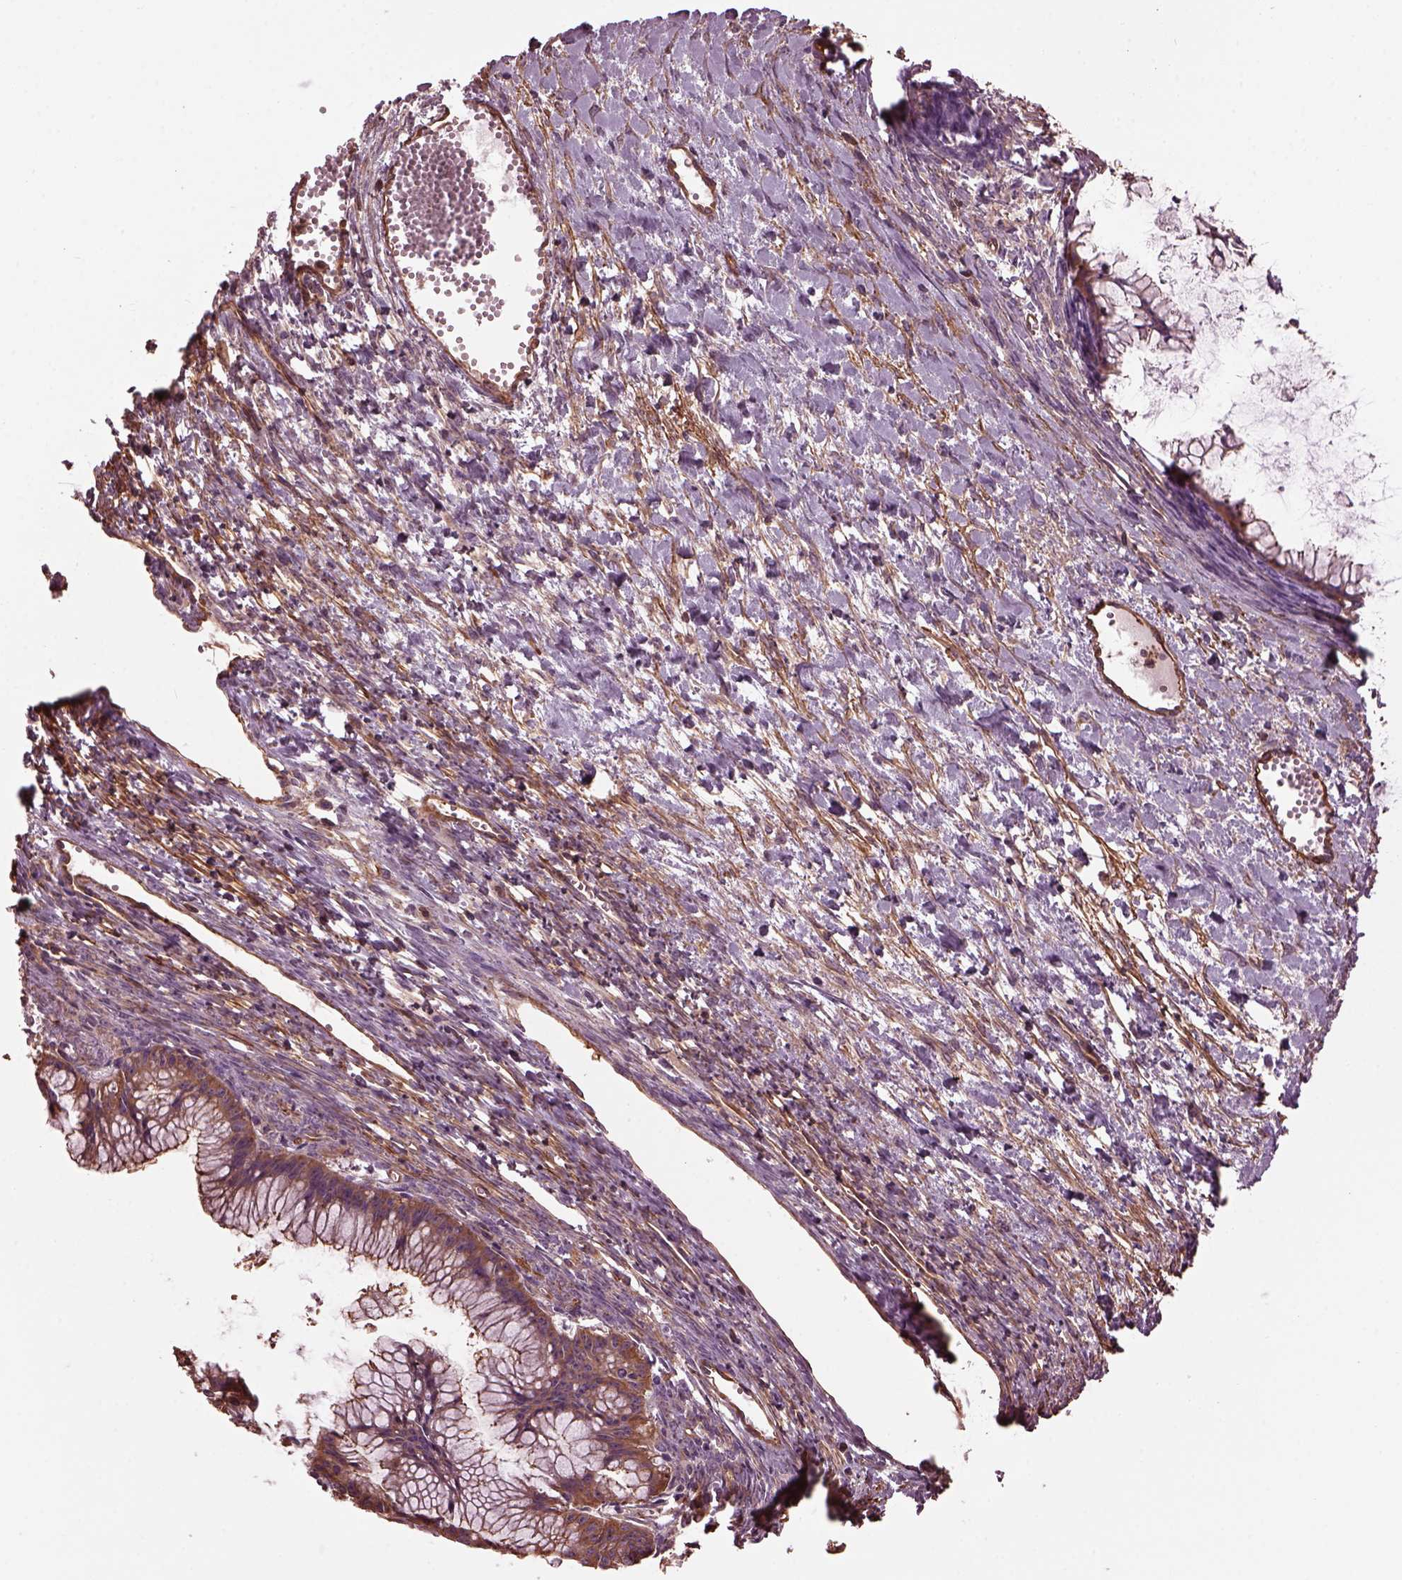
{"staining": {"intensity": "moderate", "quantity": ">75%", "location": "cytoplasmic/membranous"}, "tissue": "ovarian cancer", "cell_type": "Tumor cells", "image_type": "cancer", "snomed": [{"axis": "morphology", "description": "Cystadenocarcinoma, mucinous, NOS"}, {"axis": "topography", "description": "Ovary"}], "caption": "Immunohistochemical staining of human ovarian cancer (mucinous cystadenocarcinoma) demonstrates medium levels of moderate cytoplasmic/membranous staining in about >75% of tumor cells. The staining is performed using DAB (3,3'-diaminobenzidine) brown chromogen to label protein expression. The nuclei are counter-stained blue using hematoxylin.", "gene": "MYL6", "patient": {"sex": "female", "age": 41}}